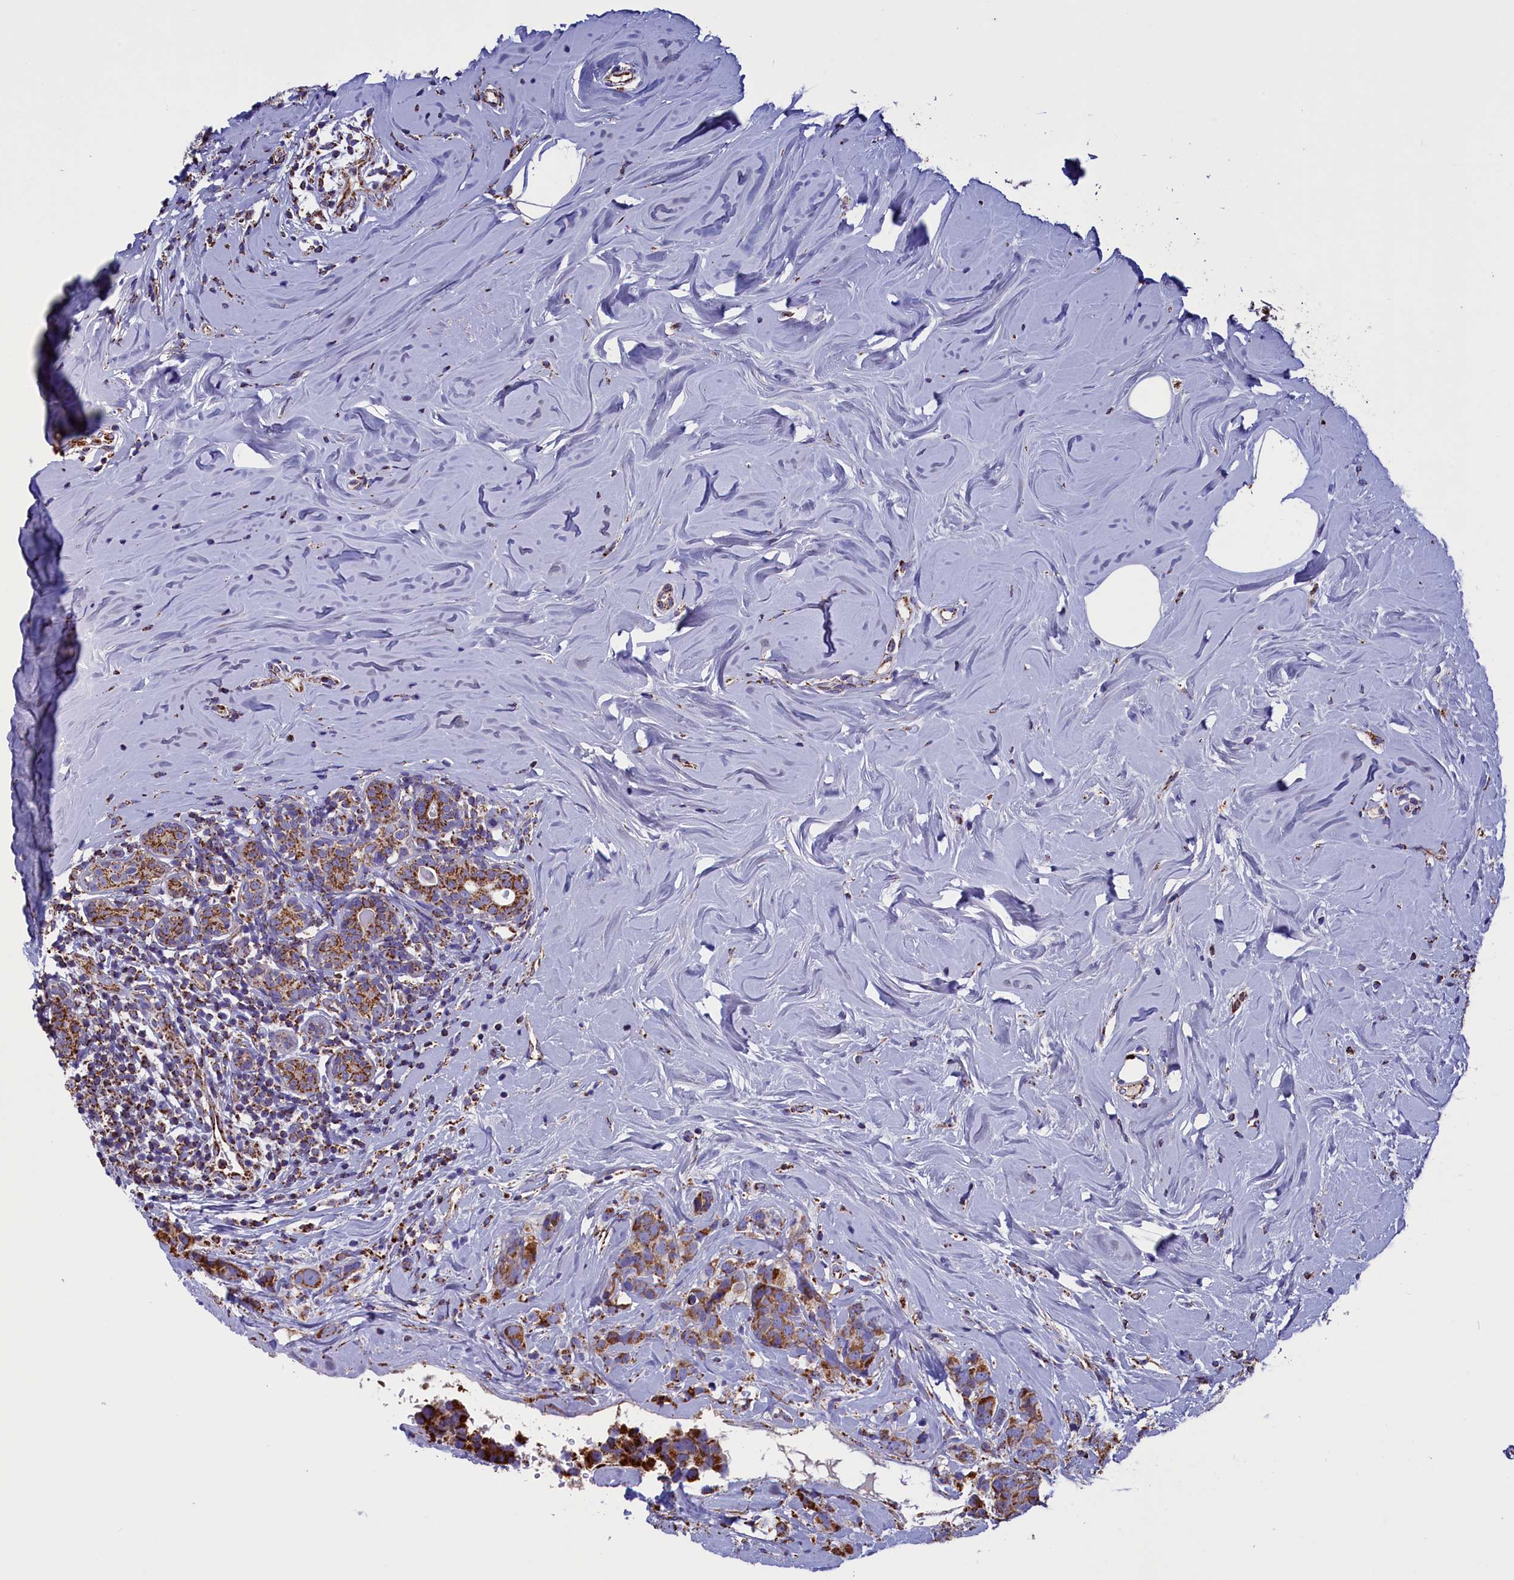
{"staining": {"intensity": "moderate", "quantity": ">75%", "location": "cytoplasmic/membranous"}, "tissue": "breast cancer", "cell_type": "Tumor cells", "image_type": "cancer", "snomed": [{"axis": "morphology", "description": "Lobular carcinoma"}, {"axis": "topography", "description": "Breast"}], "caption": "A brown stain shows moderate cytoplasmic/membranous positivity of a protein in lobular carcinoma (breast) tumor cells.", "gene": "SLC39A3", "patient": {"sex": "female", "age": 59}}